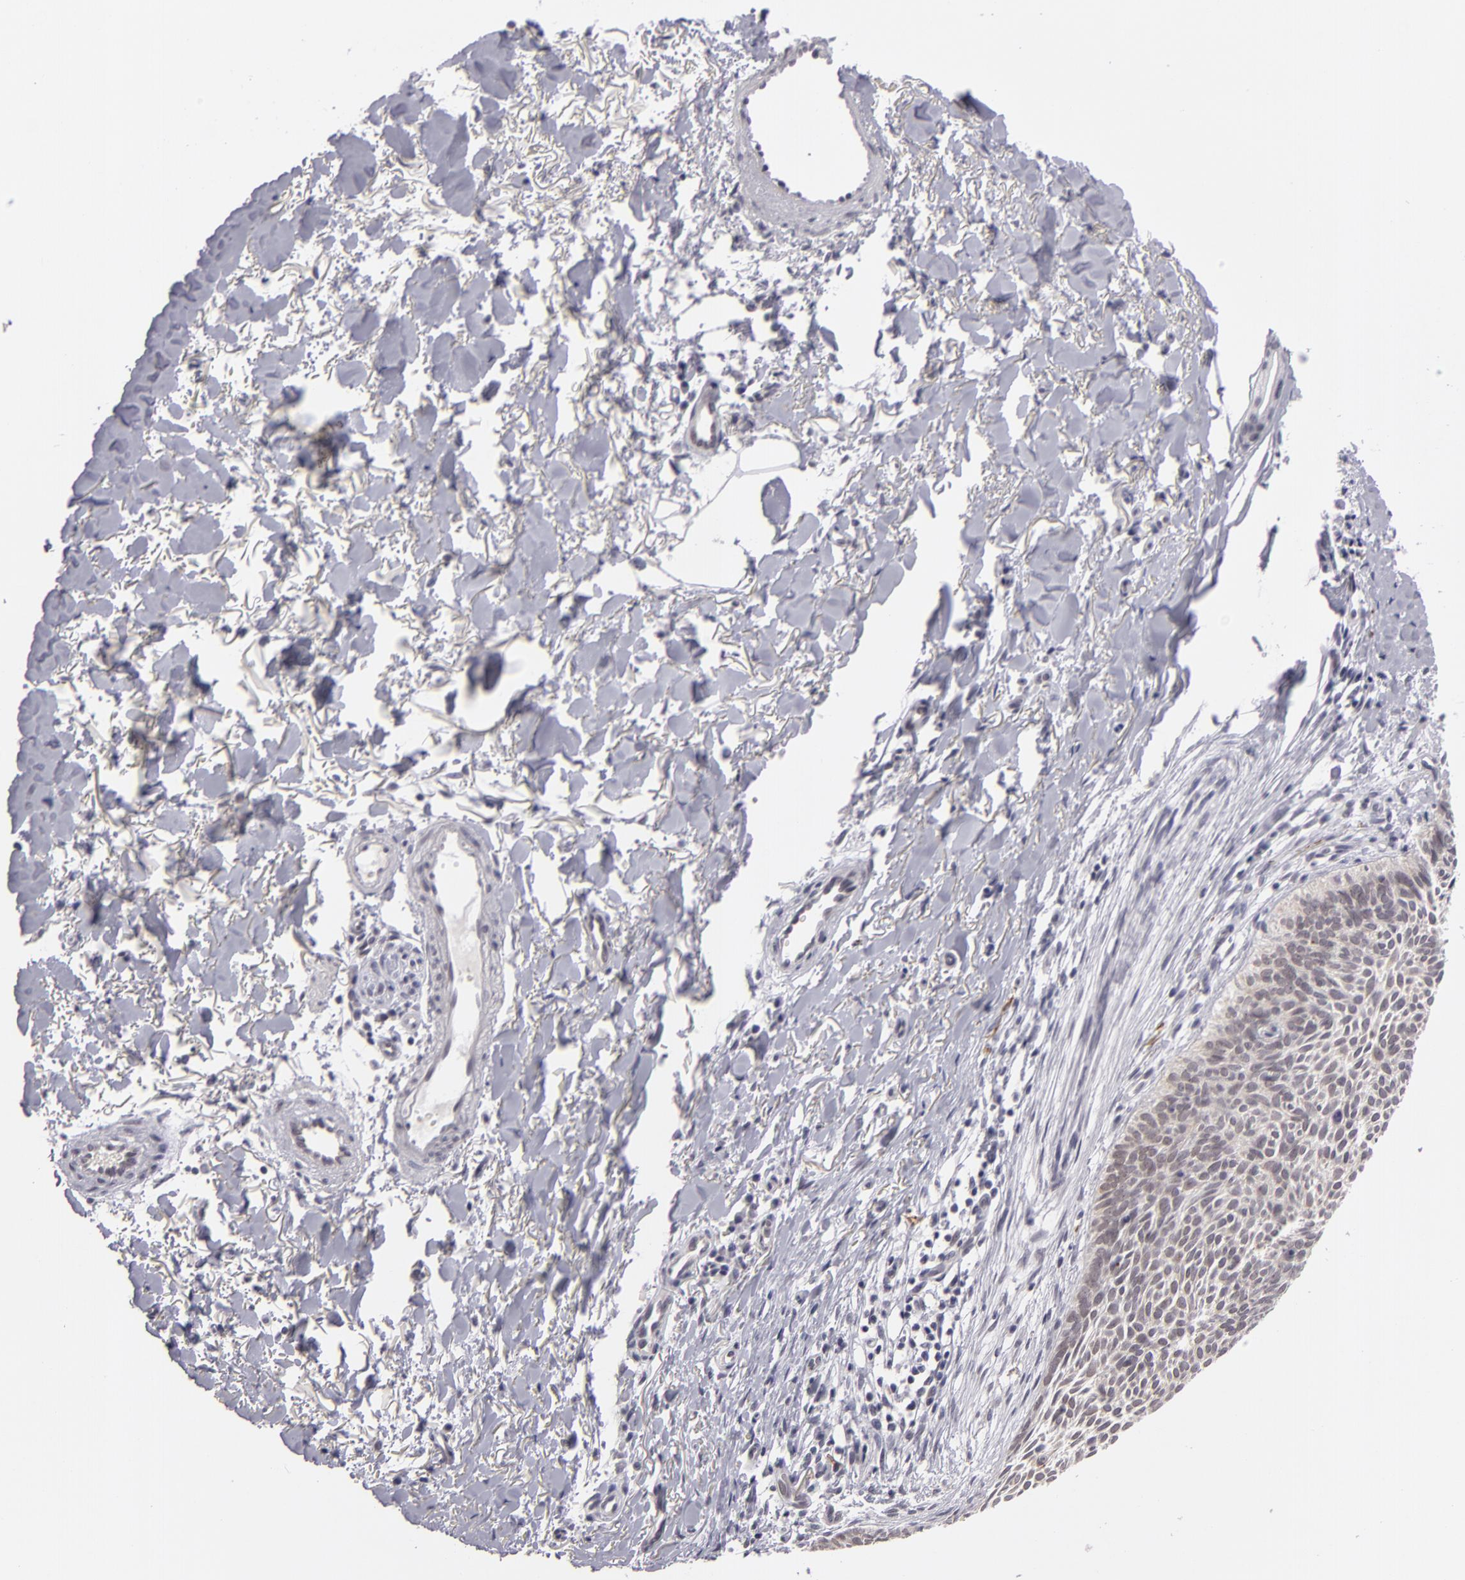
{"staining": {"intensity": "negative", "quantity": "none", "location": "none"}, "tissue": "skin cancer", "cell_type": "Tumor cells", "image_type": "cancer", "snomed": [{"axis": "morphology", "description": "Basal cell carcinoma"}, {"axis": "topography", "description": "Skin"}], "caption": "IHC image of skin cancer (basal cell carcinoma) stained for a protein (brown), which shows no staining in tumor cells.", "gene": "ZNF205", "patient": {"sex": "male", "age": 84}}